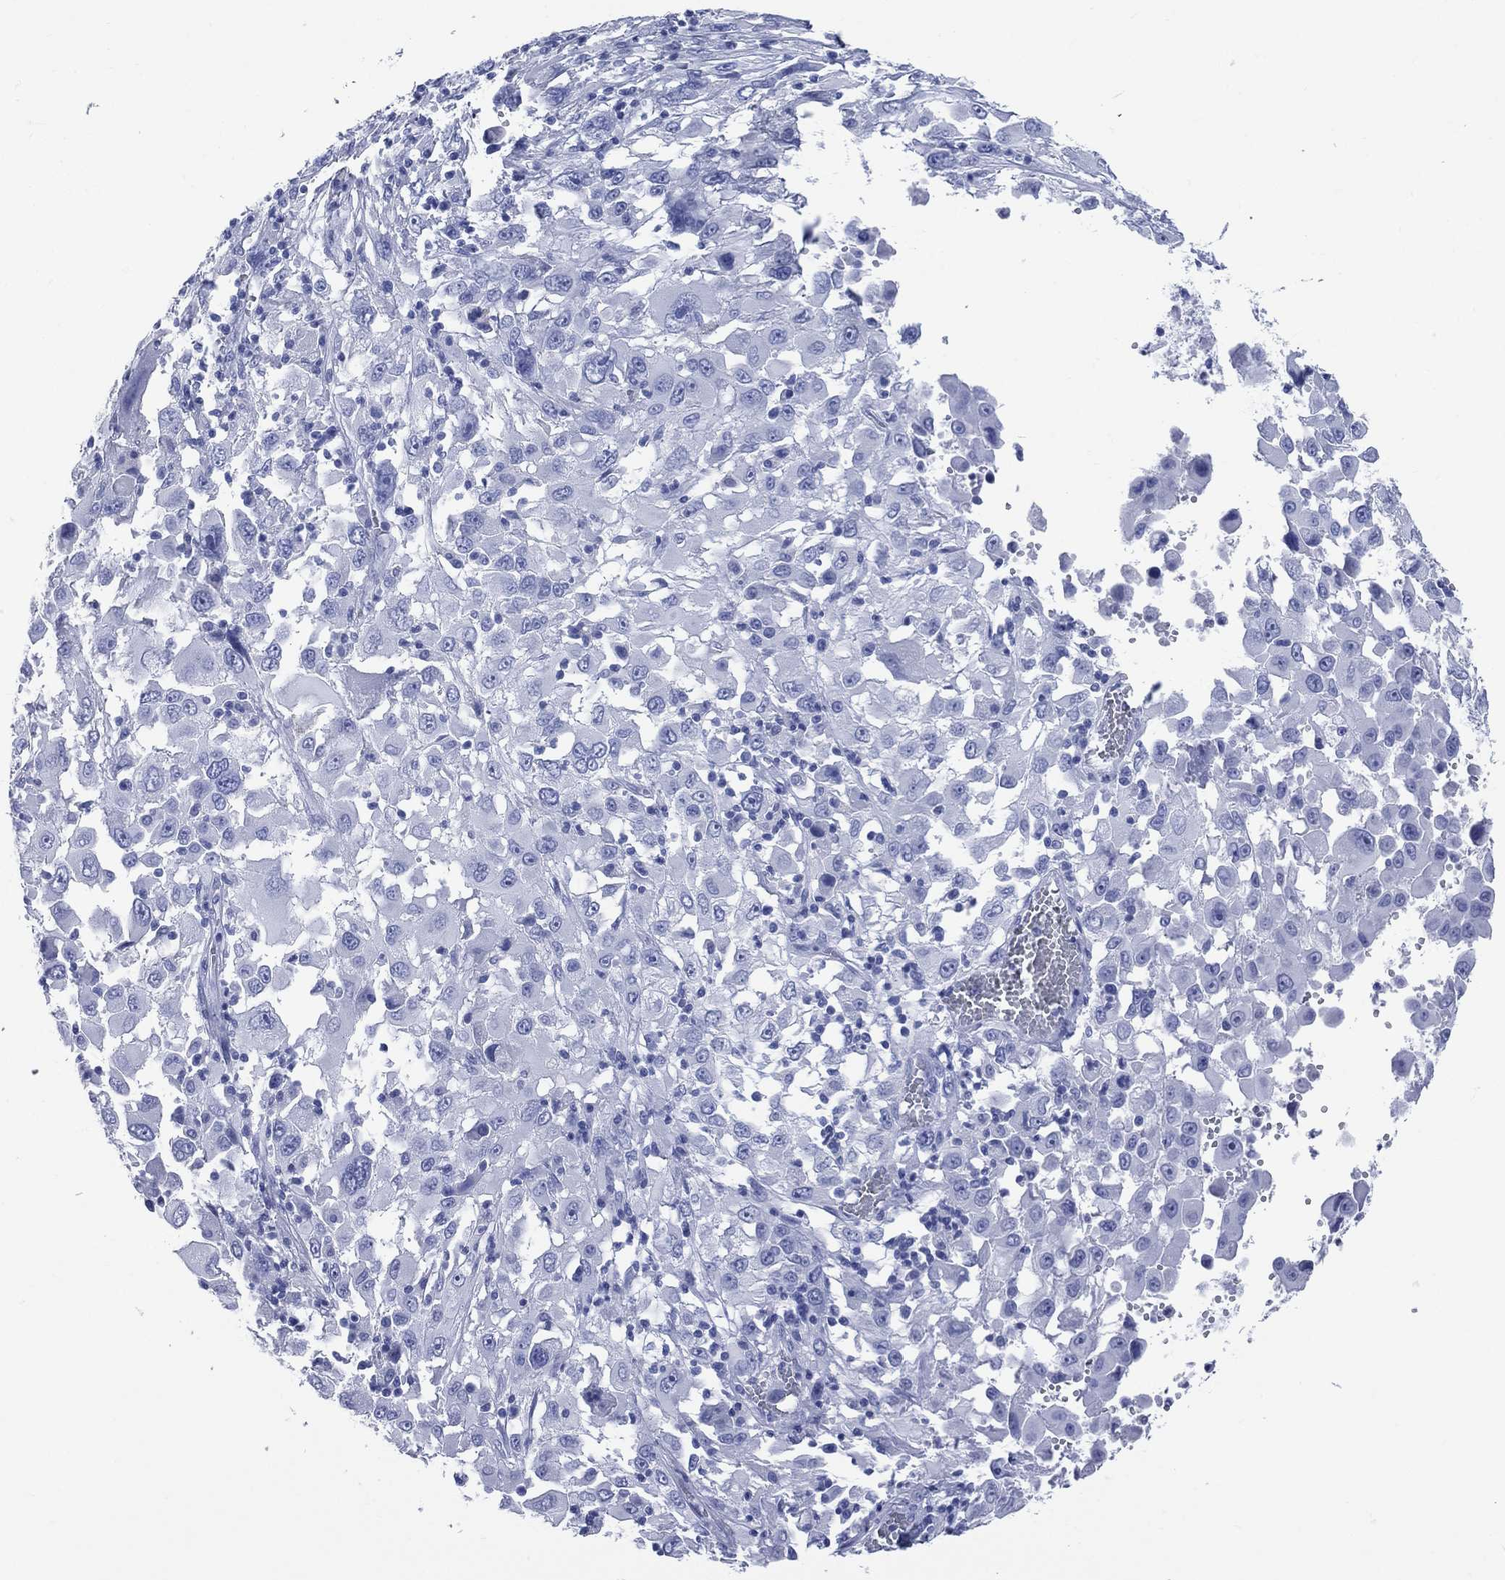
{"staining": {"intensity": "negative", "quantity": "none", "location": "none"}, "tissue": "melanoma", "cell_type": "Tumor cells", "image_type": "cancer", "snomed": [{"axis": "morphology", "description": "Malignant melanoma, Metastatic site"}, {"axis": "topography", "description": "Soft tissue"}], "caption": "A photomicrograph of human malignant melanoma (metastatic site) is negative for staining in tumor cells. (Stains: DAB immunohistochemistry (IHC) with hematoxylin counter stain, Microscopy: brightfield microscopy at high magnification).", "gene": "SYP", "patient": {"sex": "male", "age": 50}}